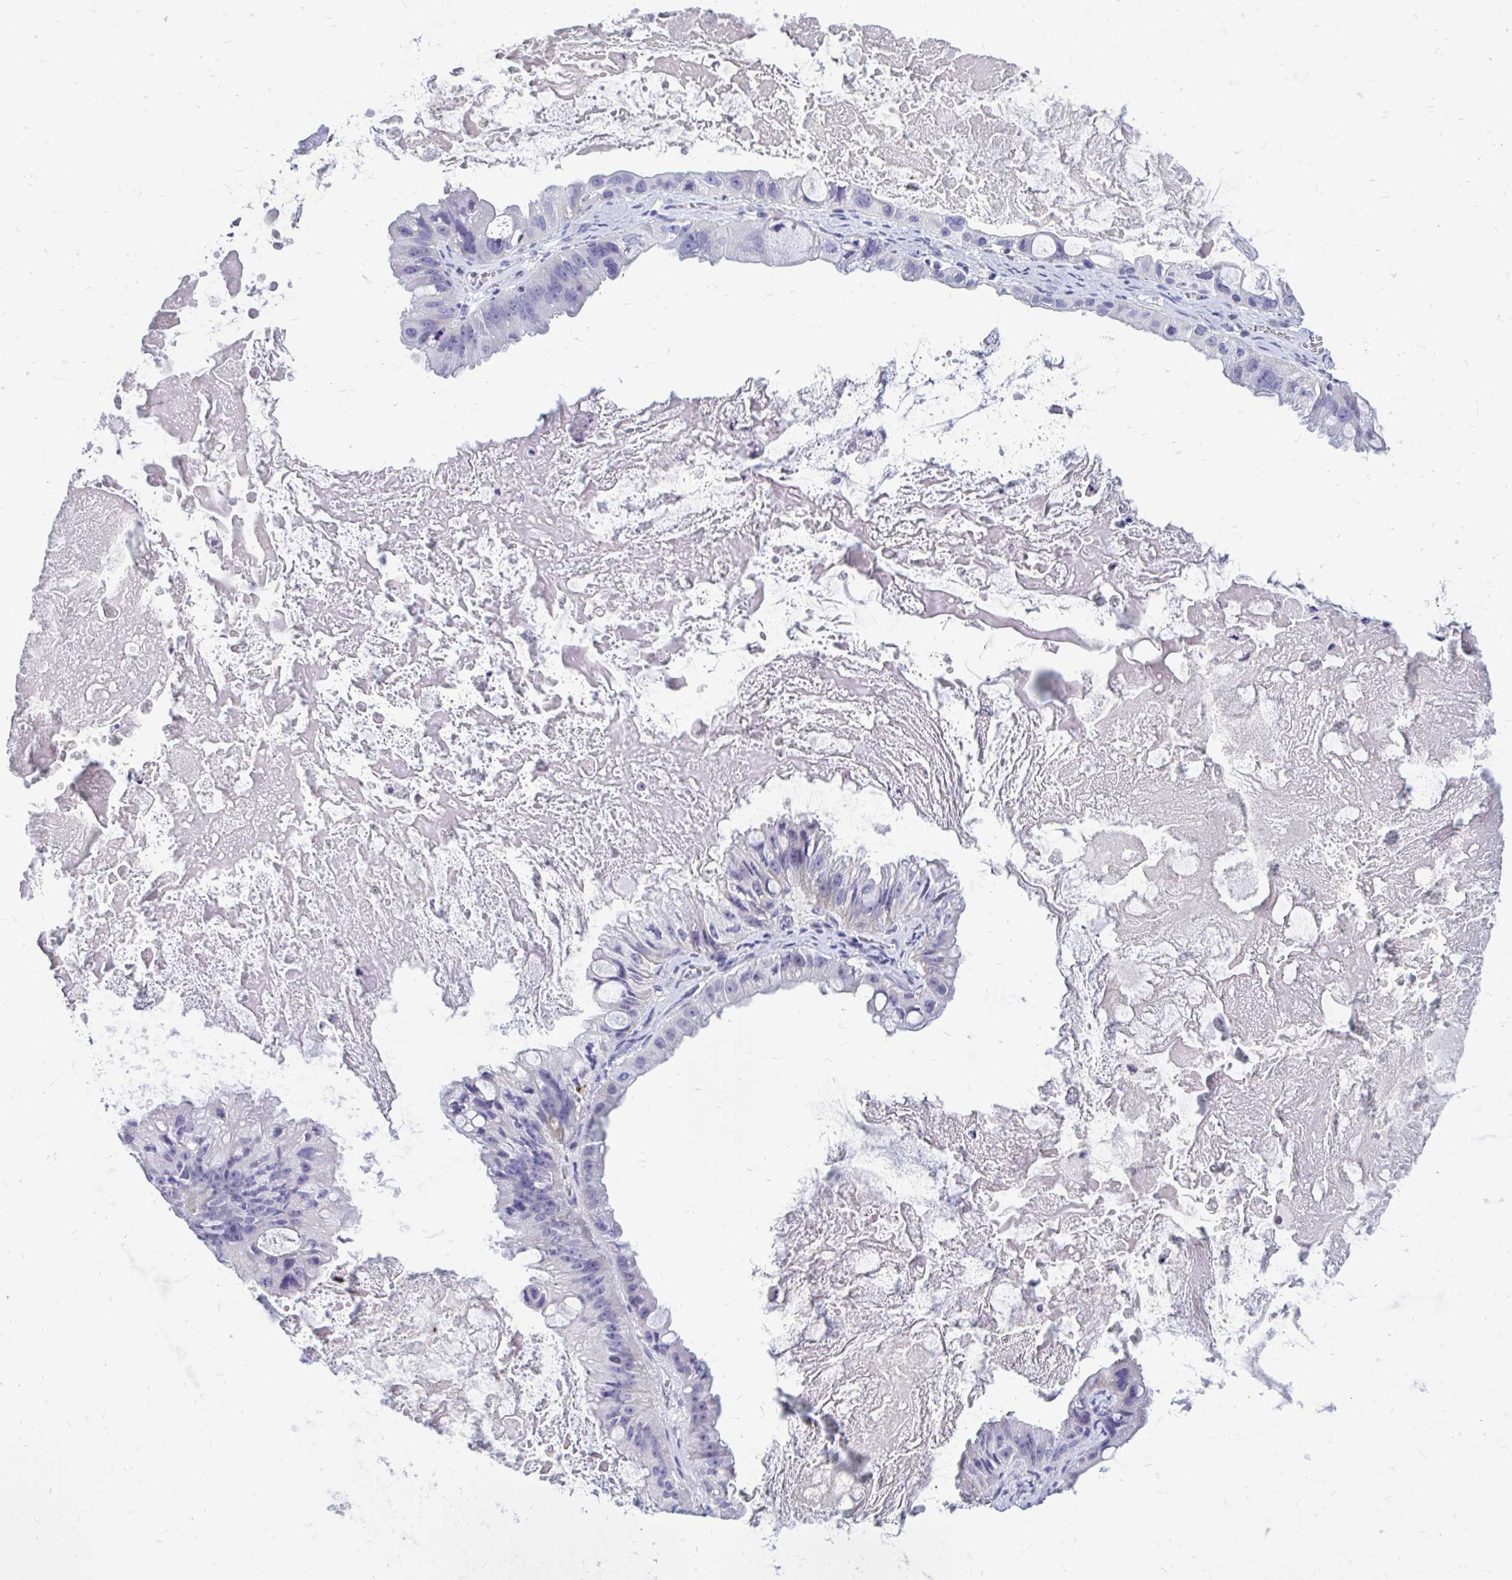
{"staining": {"intensity": "negative", "quantity": "none", "location": "none"}, "tissue": "ovarian cancer", "cell_type": "Tumor cells", "image_type": "cancer", "snomed": [{"axis": "morphology", "description": "Cystadenocarcinoma, mucinous, NOS"}, {"axis": "topography", "description": "Ovary"}], "caption": "Tumor cells are negative for brown protein staining in ovarian mucinous cystadenocarcinoma.", "gene": "IGSF5", "patient": {"sex": "female", "age": 61}}